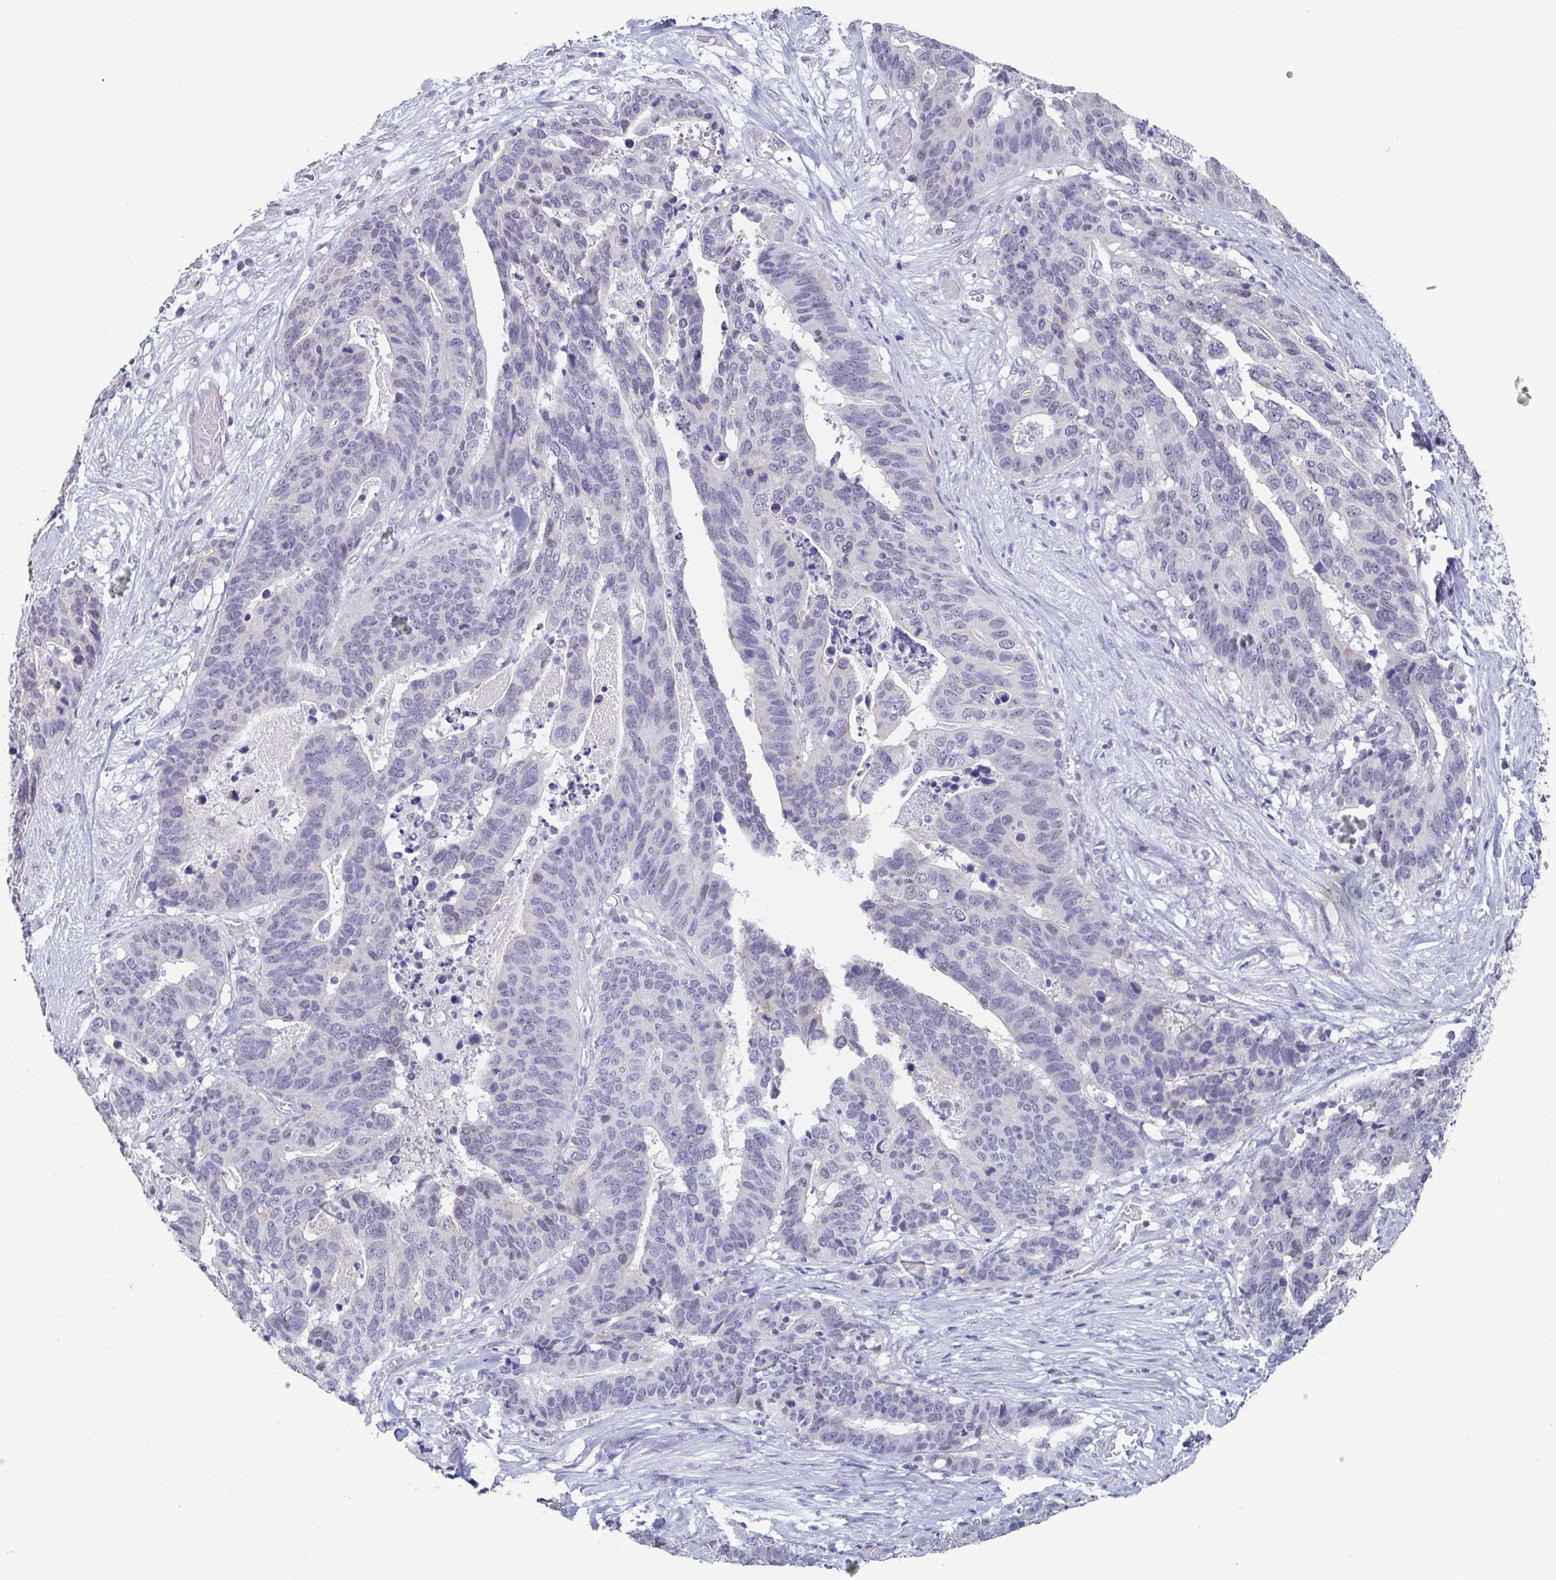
{"staining": {"intensity": "negative", "quantity": "none", "location": "none"}, "tissue": "stomach cancer", "cell_type": "Tumor cells", "image_type": "cancer", "snomed": [{"axis": "morphology", "description": "Adenocarcinoma, NOS"}, {"axis": "topography", "description": "Stomach, upper"}], "caption": "High power microscopy photomicrograph of an immunohistochemistry (IHC) histopathology image of adenocarcinoma (stomach), revealing no significant staining in tumor cells.", "gene": "TMEM92", "patient": {"sex": "female", "age": 67}}